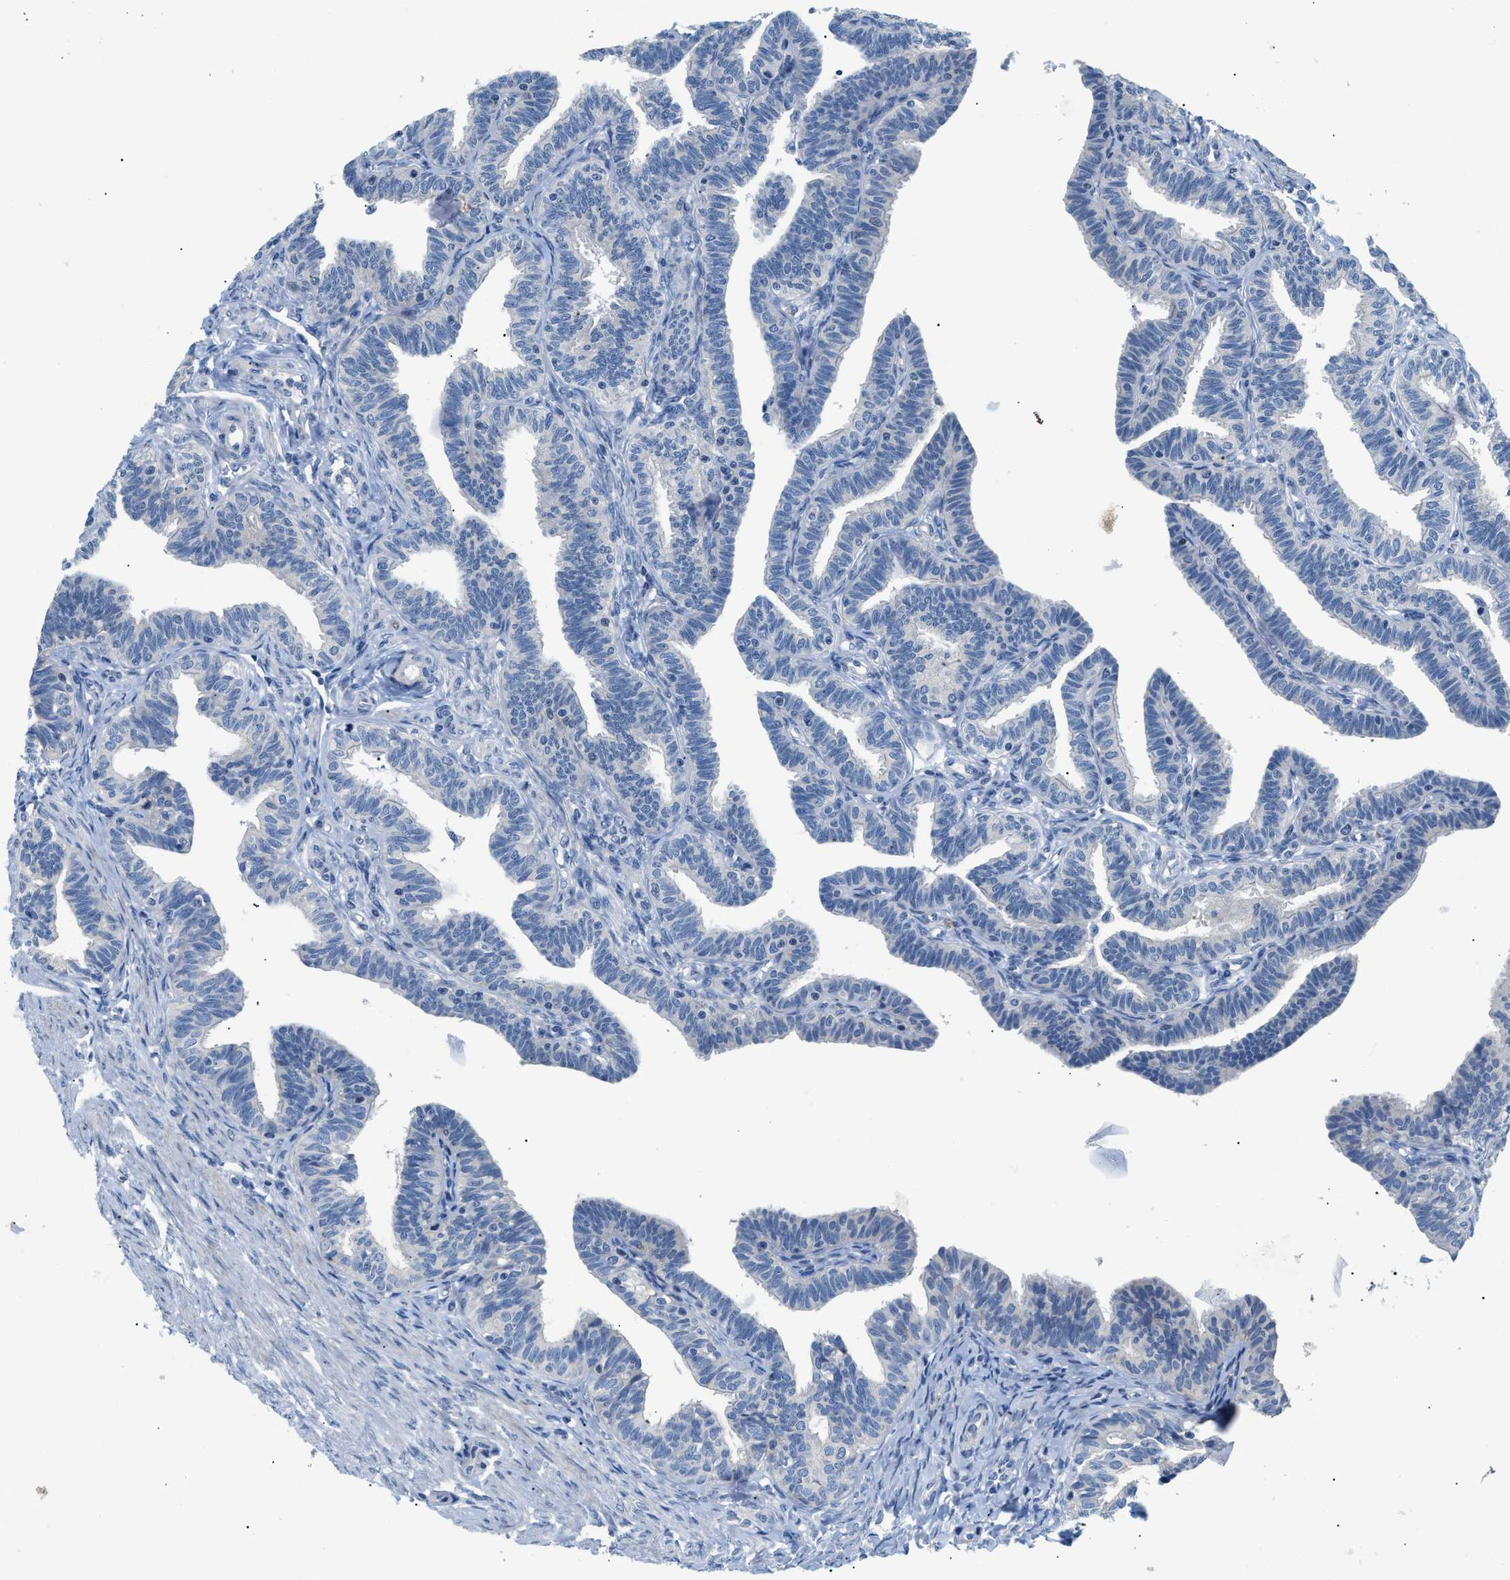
{"staining": {"intensity": "negative", "quantity": "none", "location": "none"}, "tissue": "fallopian tube", "cell_type": "Glandular cells", "image_type": "normal", "snomed": [{"axis": "morphology", "description": "Normal tissue, NOS"}, {"axis": "topography", "description": "Fallopian tube"}, {"axis": "topography", "description": "Ovary"}], "caption": "Photomicrograph shows no protein positivity in glandular cells of normal fallopian tube. (Immunohistochemistry, brightfield microscopy, high magnification).", "gene": "FDCSP", "patient": {"sex": "female", "age": 23}}